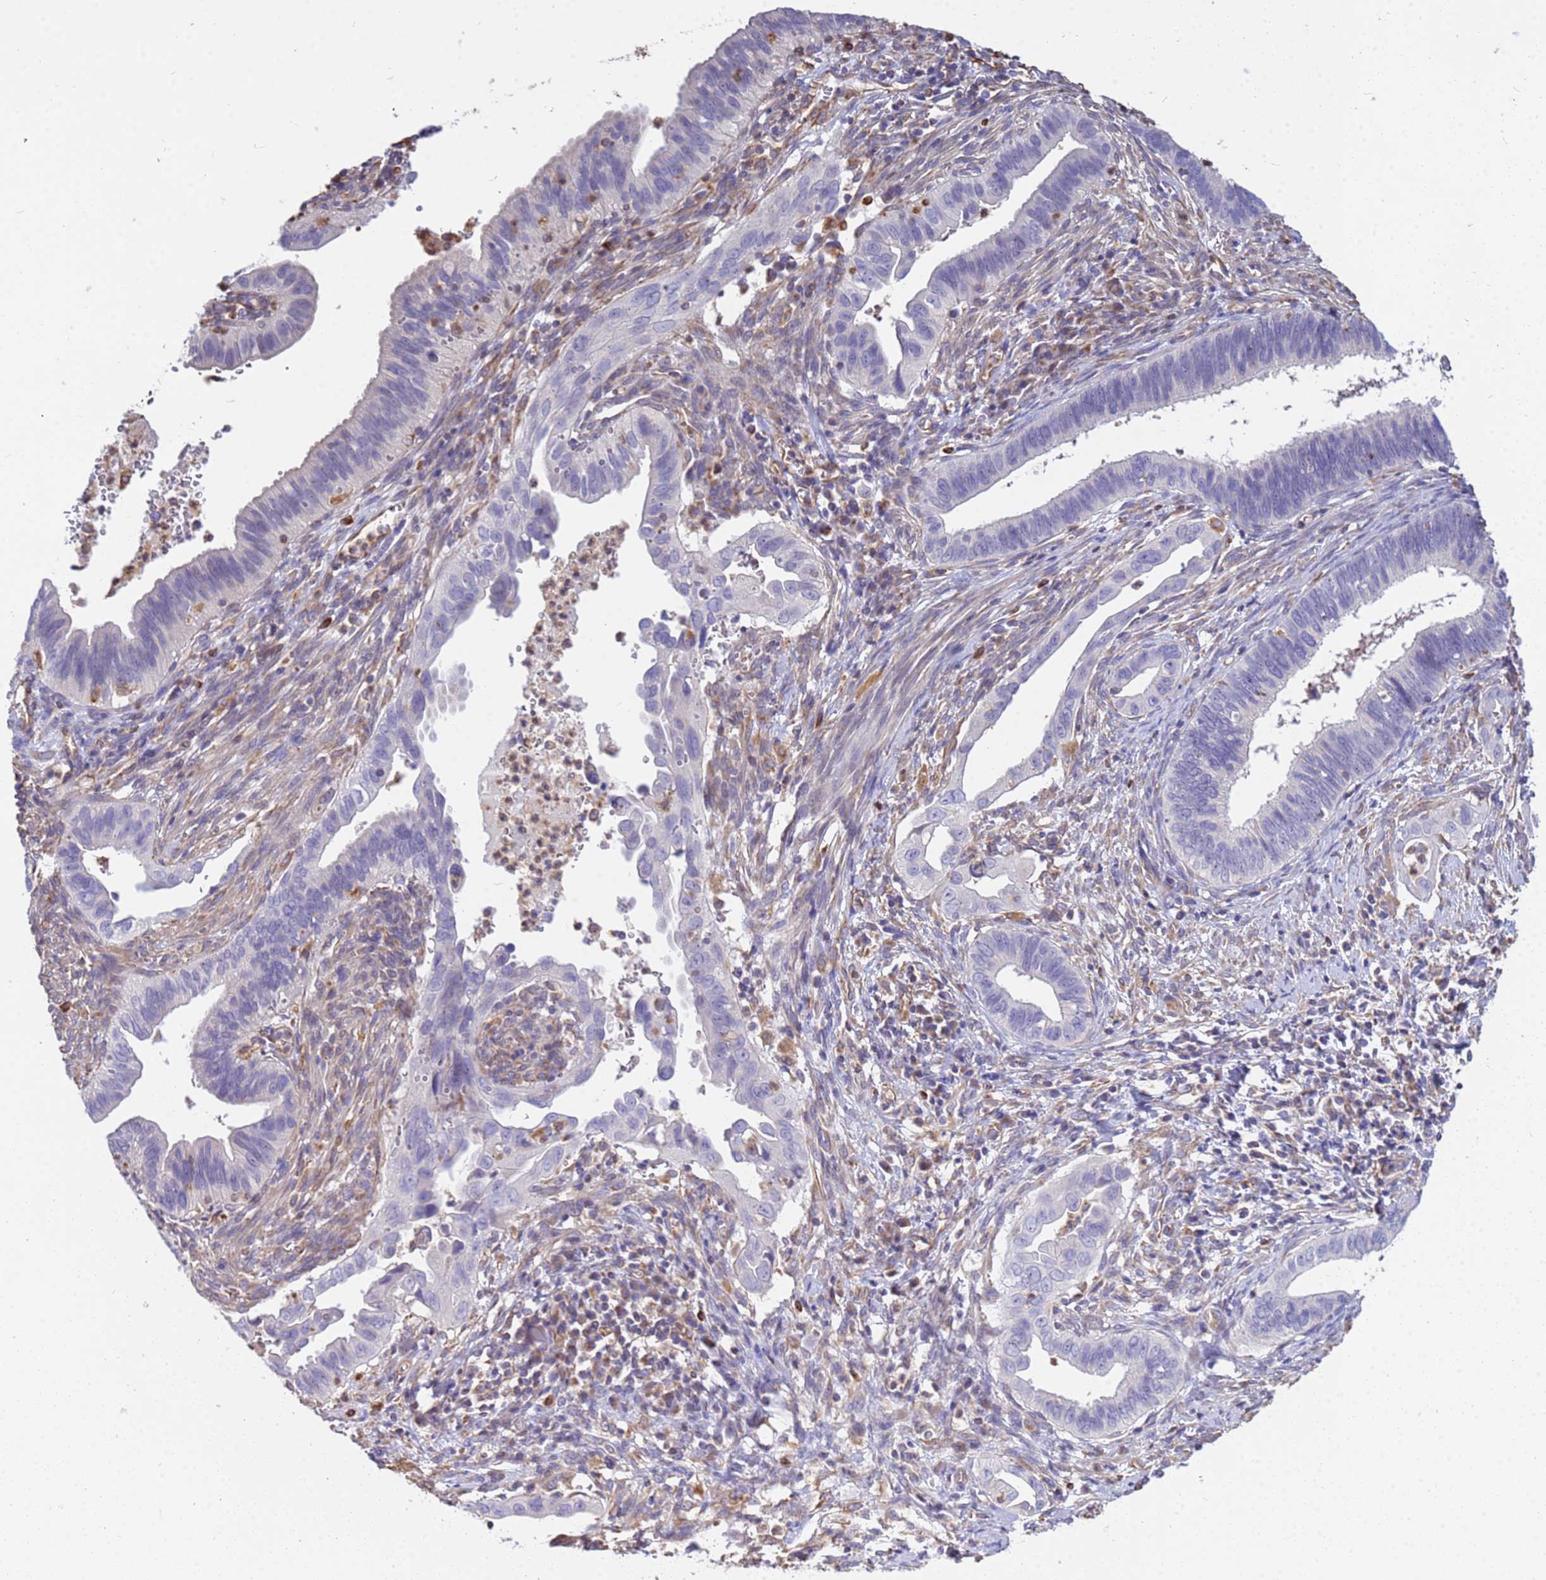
{"staining": {"intensity": "negative", "quantity": "none", "location": "none"}, "tissue": "cervical cancer", "cell_type": "Tumor cells", "image_type": "cancer", "snomed": [{"axis": "morphology", "description": "Adenocarcinoma, NOS"}, {"axis": "topography", "description": "Cervix"}], "caption": "The image exhibits no significant staining in tumor cells of cervical cancer.", "gene": "TCEAL3", "patient": {"sex": "female", "age": 42}}